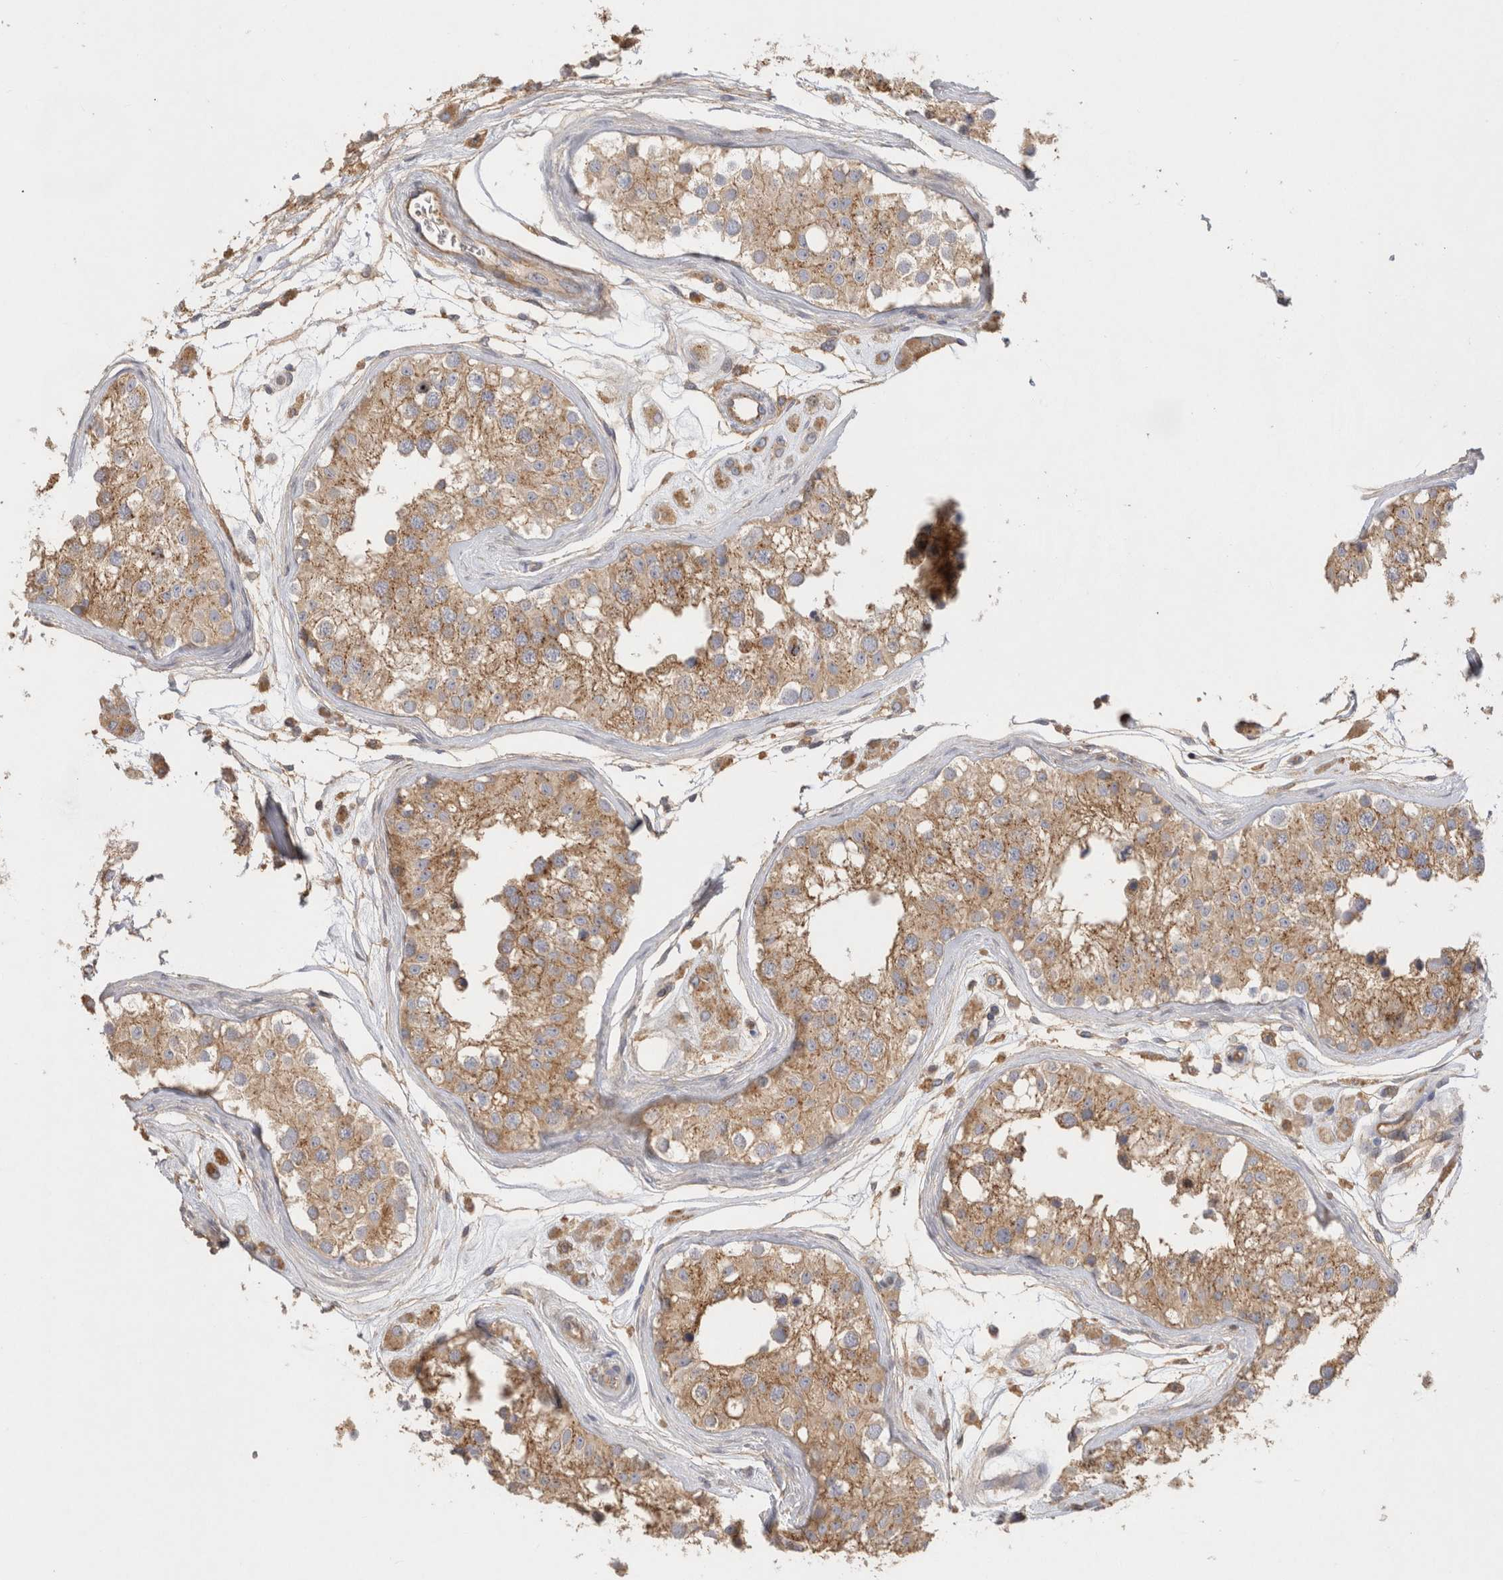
{"staining": {"intensity": "moderate", "quantity": ">75%", "location": "cytoplasmic/membranous"}, "tissue": "testis", "cell_type": "Cells in seminiferous ducts", "image_type": "normal", "snomed": [{"axis": "morphology", "description": "Normal tissue, NOS"}, {"axis": "morphology", "description": "Adenocarcinoma, metastatic, NOS"}, {"axis": "topography", "description": "Testis"}], "caption": "Immunohistochemical staining of benign testis exhibits moderate cytoplasmic/membranous protein staining in about >75% of cells in seminiferous ducts. Immunohistochemistry stains the protein of interest in brown and the nuclei are stained blue.", "gene": "CHMP6", "patient": {"sex": "male", "age": 26}}